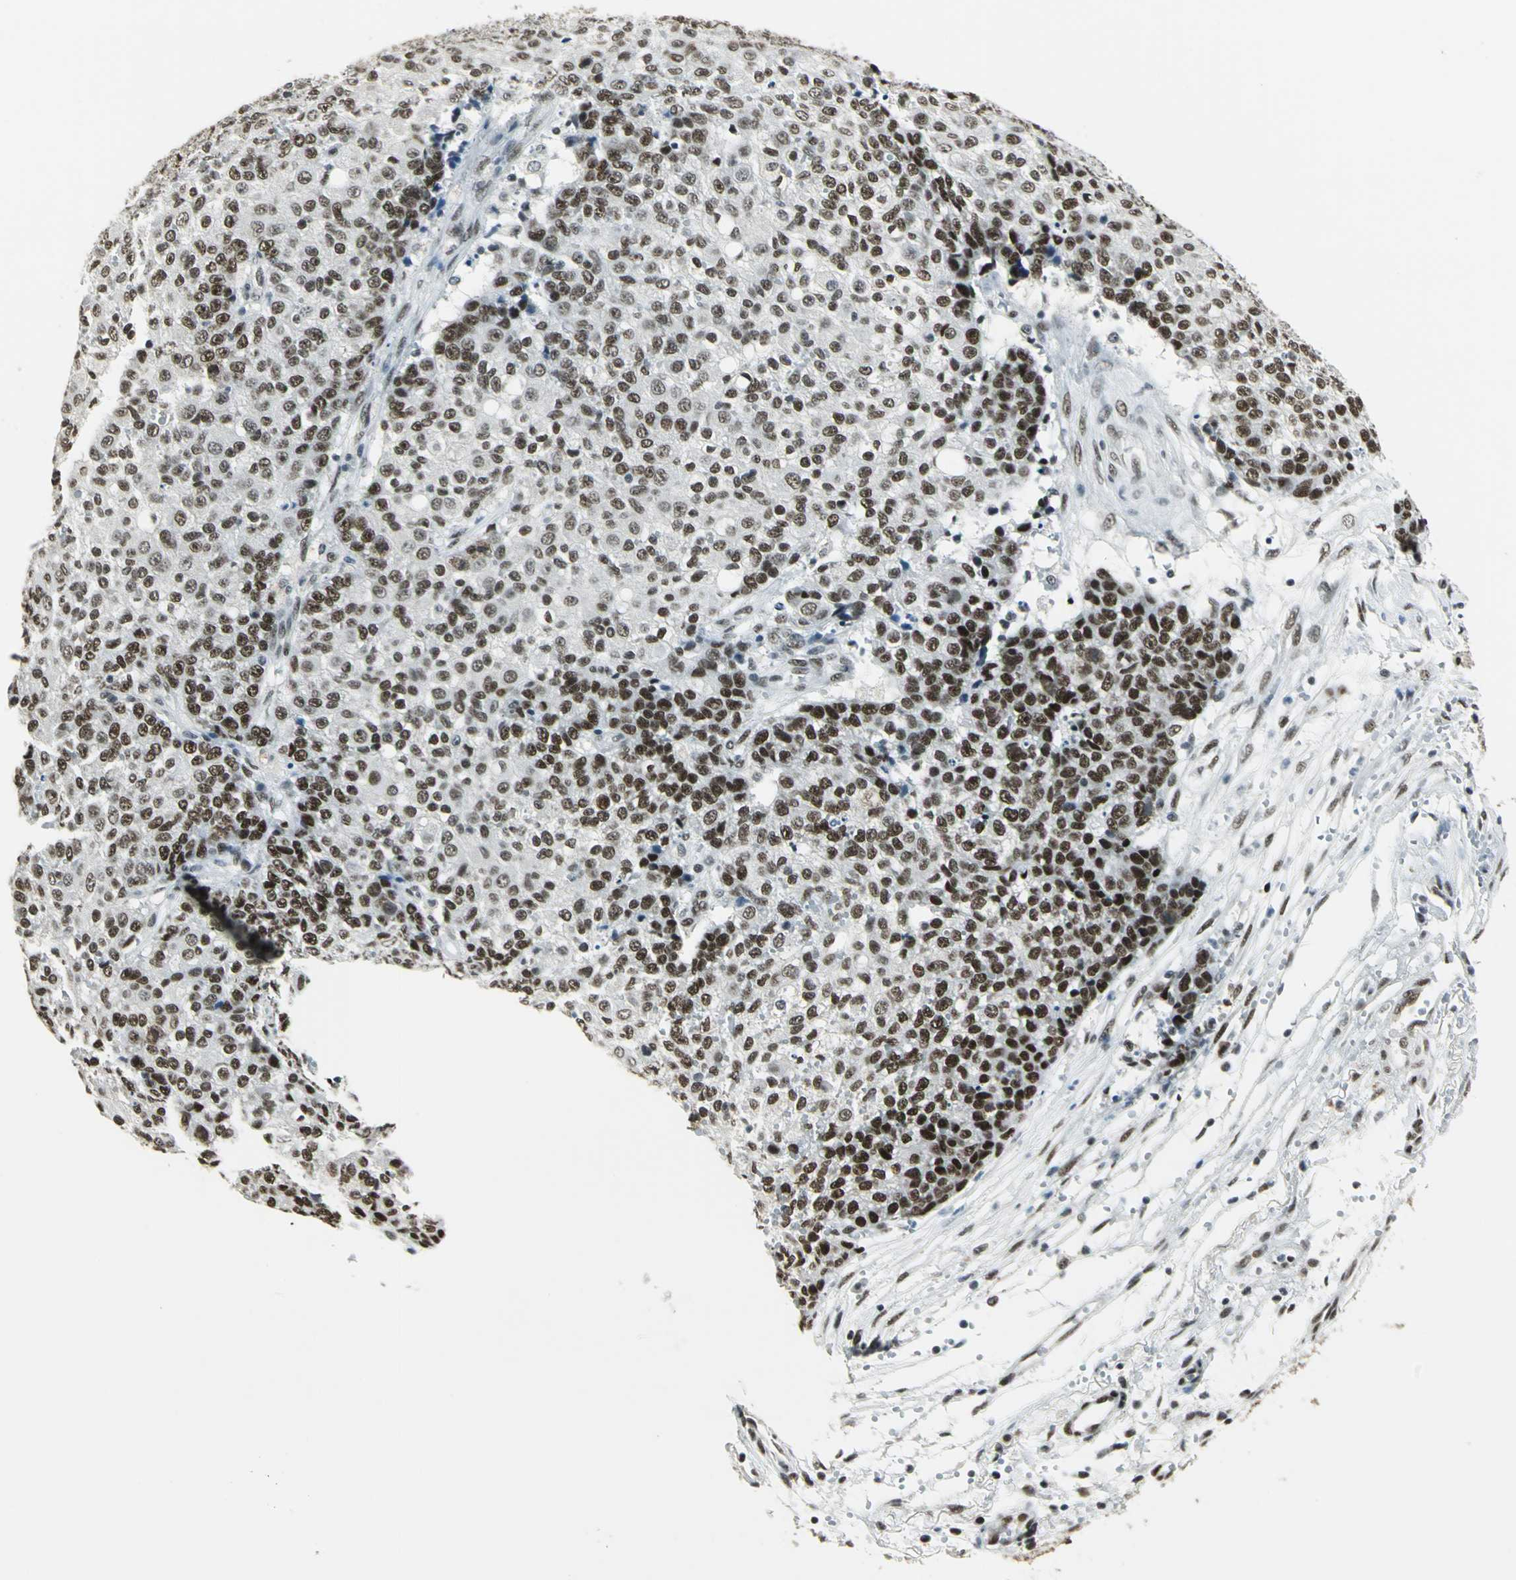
{"staining": {"intensity": "strong", "quantity": ">75%", "location": "cytoplasmic/membranous,nuclear"}, "tissue": "ovarian cancer", "cell_type": "Tumor cells", "image_type": "cancer", "snomed": [{"axis": "morphology", "description": "Carcinoma, endometroid"}, {"axis": "topography", "description": "Ovary"}], "caption": "Approximately >75% of tumor cells in ovarian cancer show strong cytoplasmic/membranous and nuclear protein expression as visualized by brown immunohistochemical staining.", "gene": "ADNP", "patient": {"sex": "female", "age": 42}}